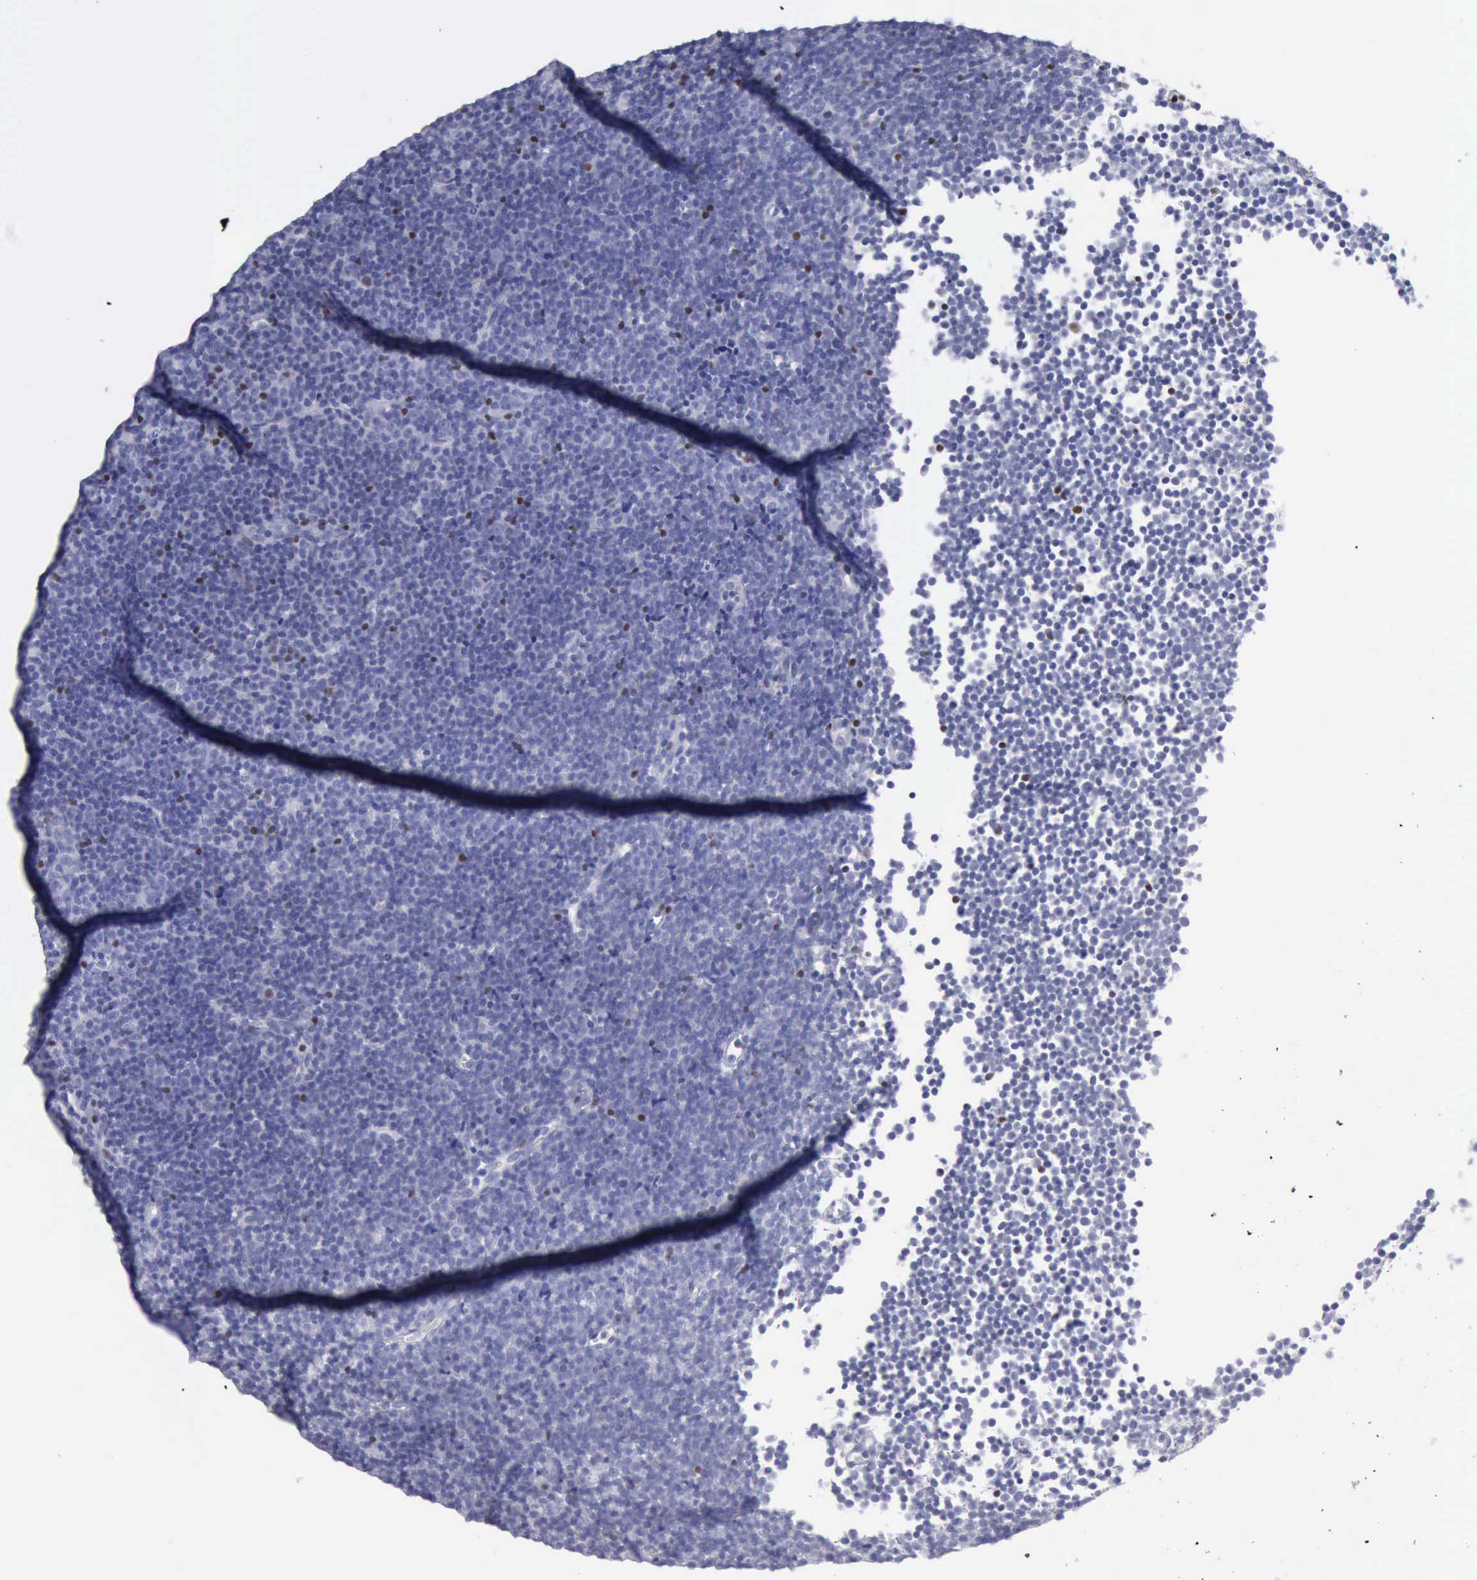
{"staining": {"intensity": "negative", "quantity": "none", "location": "none"}, "tissue": "lymphoma", "cell_type": "Tumor cells", "image_type": "cancer", "snomed": [{"axis": "morphology", "description": "Malignant lymphoma, non-Hodgkin's type, Low grade"}, {"axis": "topography", "description": "Lymph node"}], "caption": "An image of human lymphoma is negative for staining in tumor cells. (IHC, brightfield microscopy, high magnification).", "gene": "SATB2", "patient": {"sex": "male", "age": 57}}